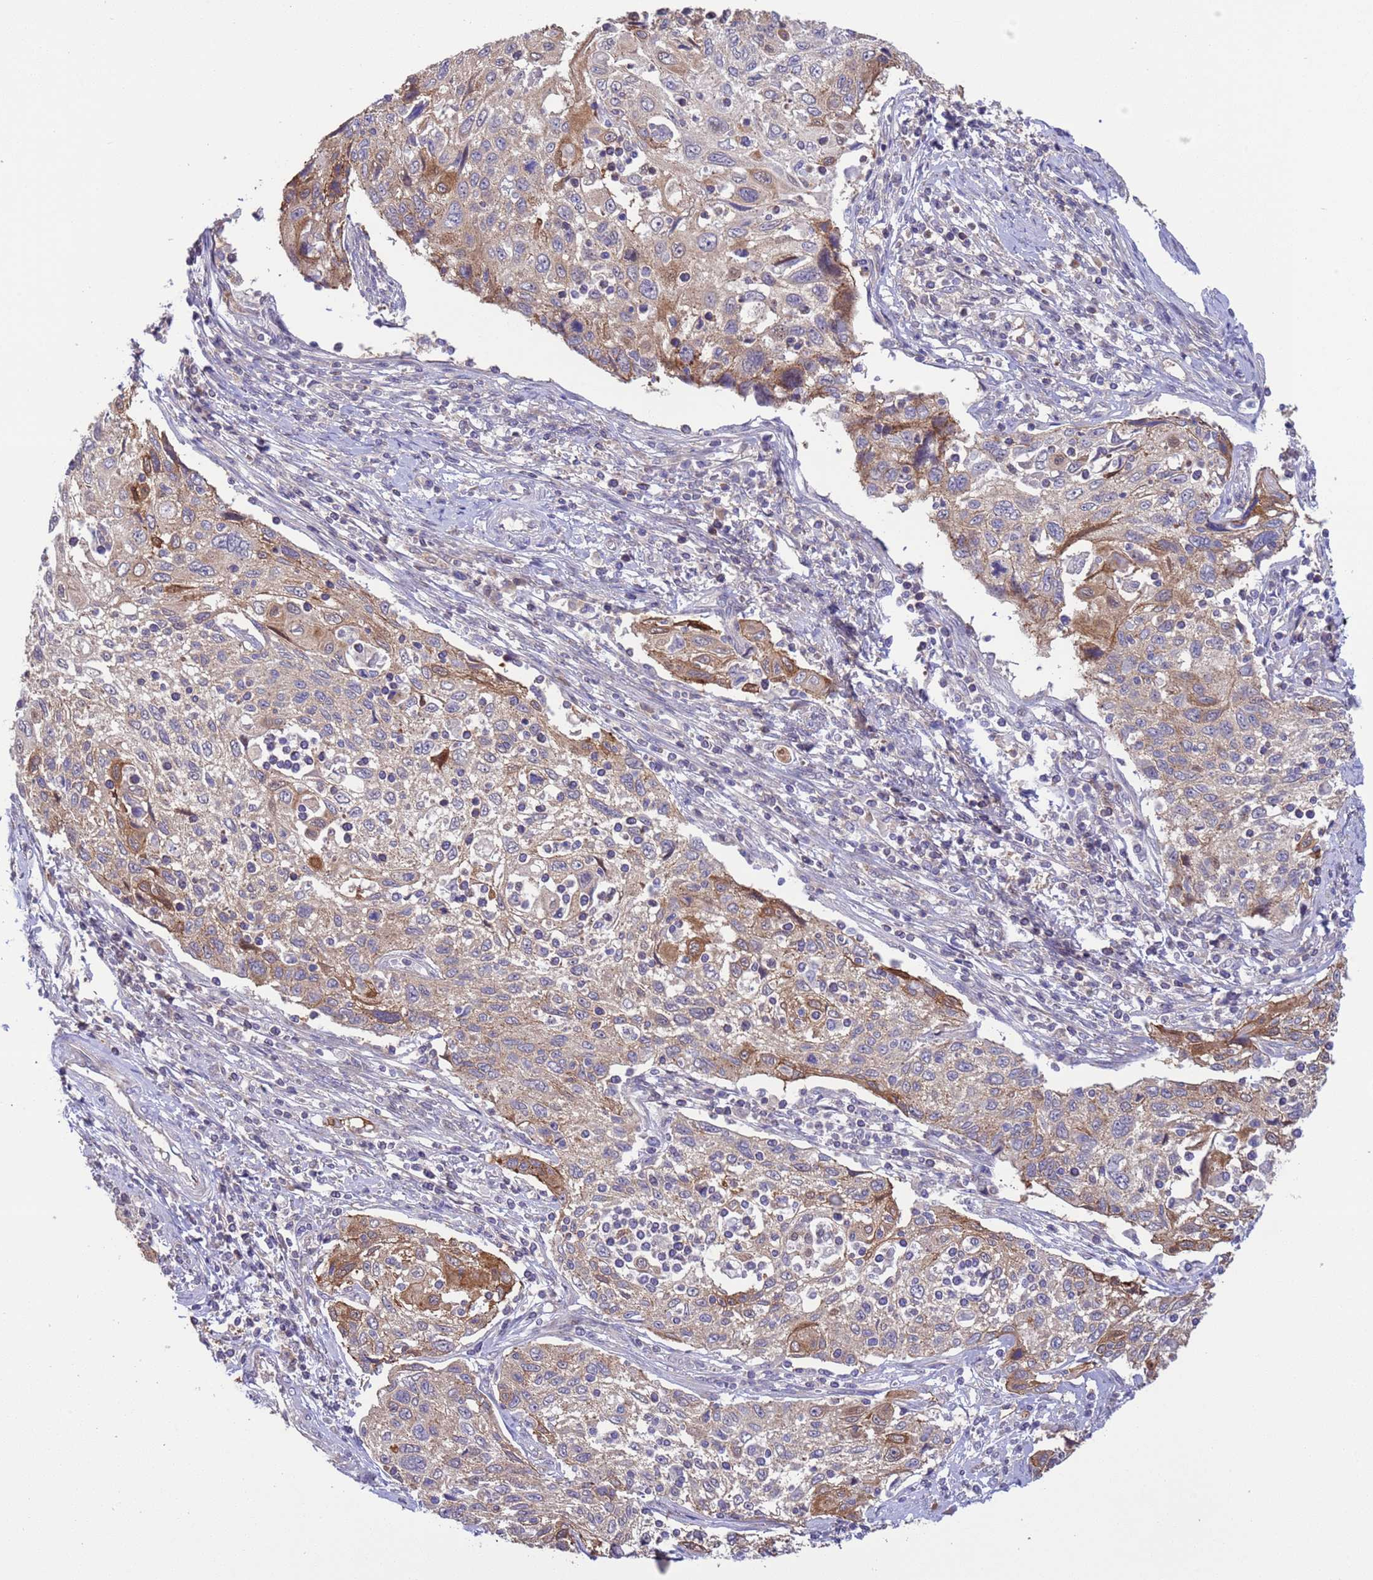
{"staining": {"intensity": "moderate", "quantity": "<25%", "location": "cytoplasmic/membranous"}, "tissue": "cervical cancer", "cell_type": "Tumor cells", "image_type": "cancer", "snomed": [{"axis": "morphology", "description": "Squamous cell carcinoma, NOS"}, {"axis": "topography", "description": "Cervix"}], "caption": "Protein staining of cervical cancer tissue exhibits moderate cytoplasmic/membranous staining in approximately <25% of tumor cells. (Stains: DAB in brown, nuclei in blue, Microscopy: brightfield microscopy at high magnification).", "gene": "GJA10", "patient": {"sex": "female", "age": 70}}